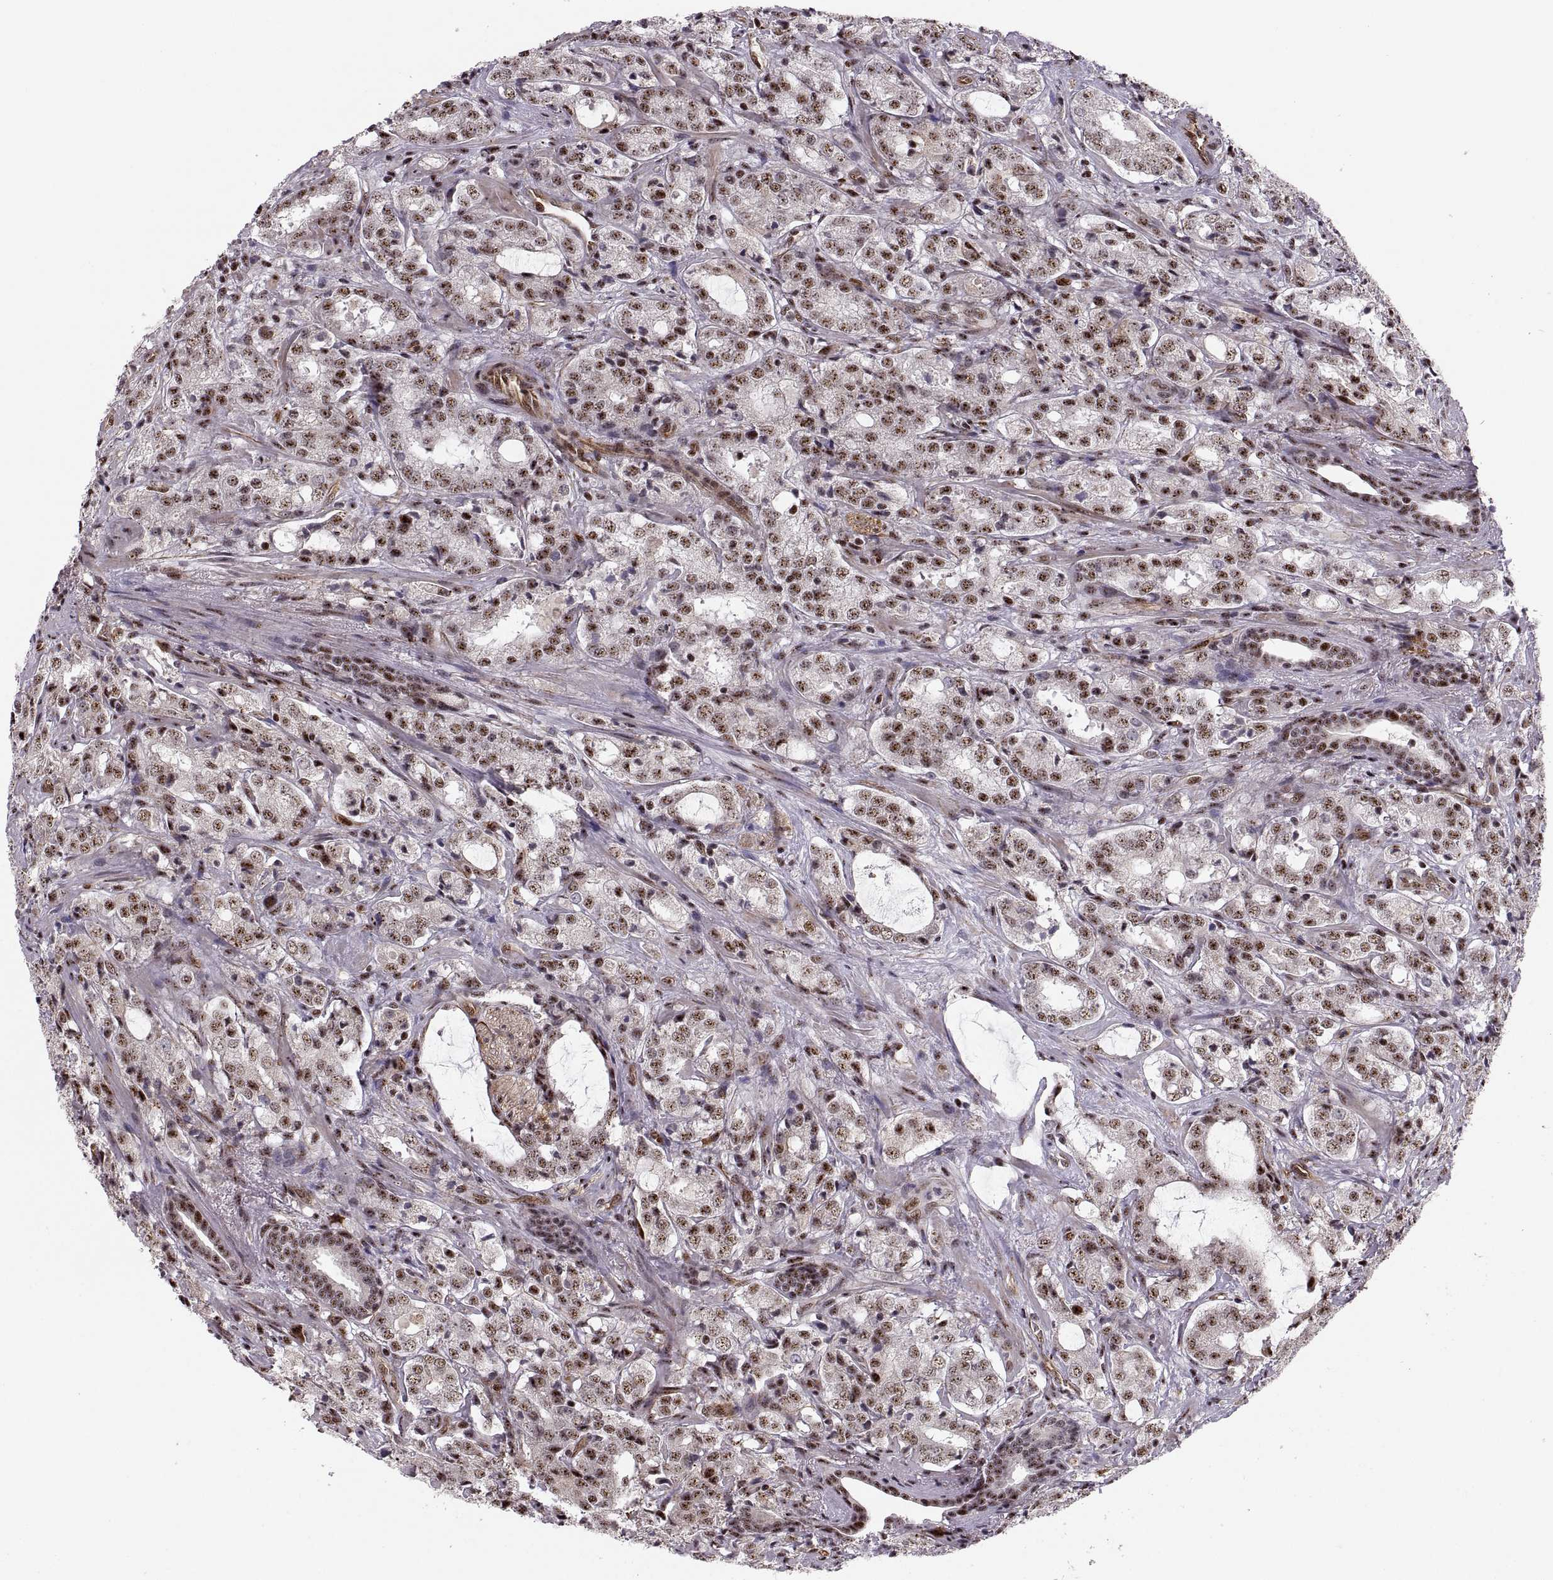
{"staining": {"intensity": "moderate", "quantity": ">75%", "location": "nuclear"}, "tissue": "prostate cancer", "cell_type": "Tumor cells", "image_type": "cancer", "snomed": [{"axis": "morphology", "description": "Adenocarcinoma, NOS"}, {"axis": "topography", "description": "Prostate"}], "caption": "This image reveals immunohistochemistry (IHC) staining of human prostate adenocarcinoma, with medium moderate nuclear expression in approximately >75% of tumor cells.", "gene": "ZCCHC17", "patient": {"sex": "male", "age": 66}}